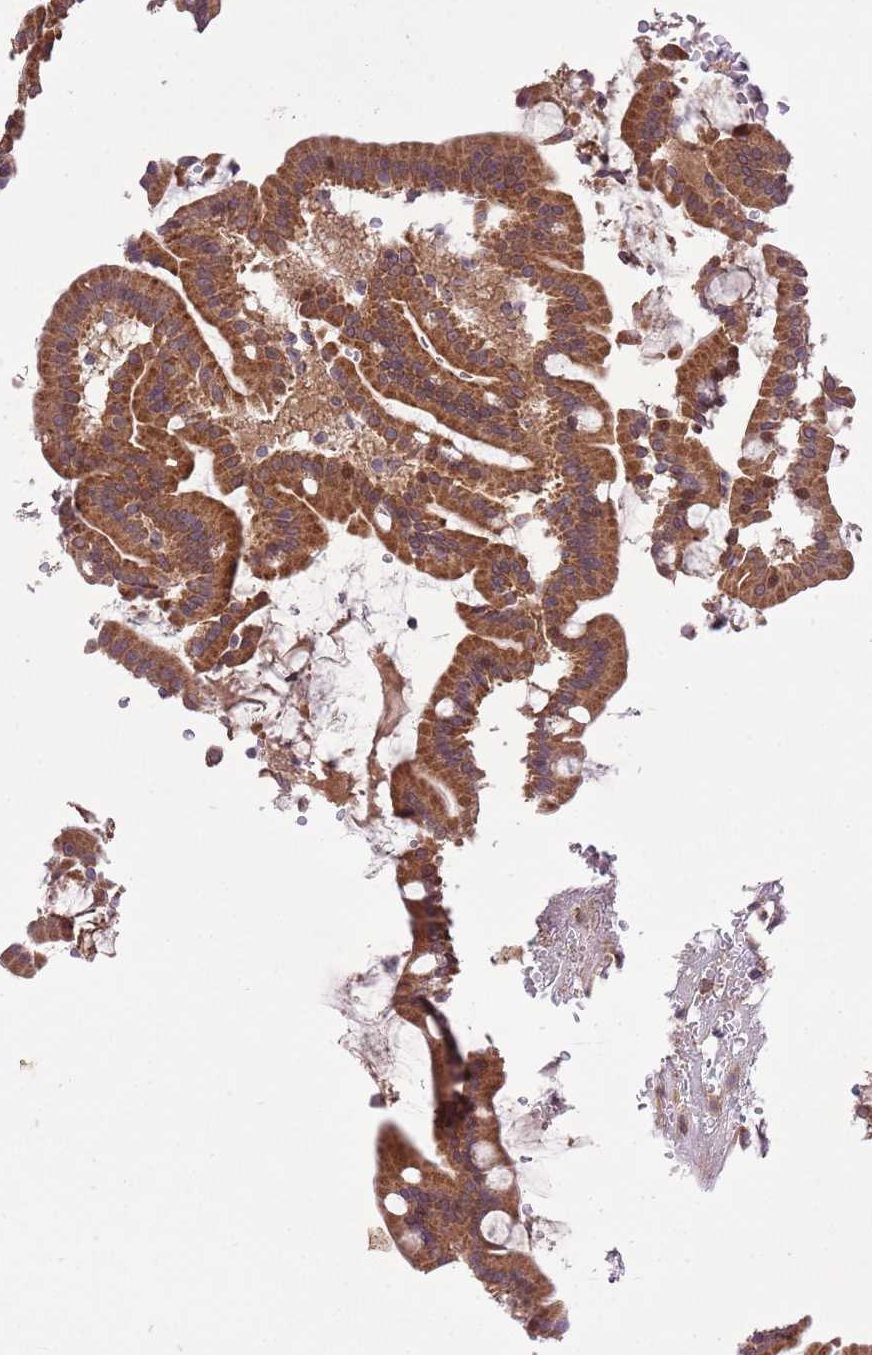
{"staining": {"intensity": "strong", "quantity": ">75%", "location": "cytoplasmic/membranous"}, "tissue": "duodenum", "cell_type": "Glandular cells", "image_type": "normal", "snomed": [{"axis": "morphology", "description": "Normal tissue, NOS"}, {"axis": "topography", "description": "Duodenum"}], "caption": "Immunohistochemistry histopathology image of normal duodenum: duodenum stained using immunohistochemistry shows high levels of strong protein expression localized specifically in the cytoplasmic/membranous of glandular cells, appearing as a cytoplasmic/membranous brown color.", "gene": "MFNG", "patient": {"sex": "male", "age": 55}}